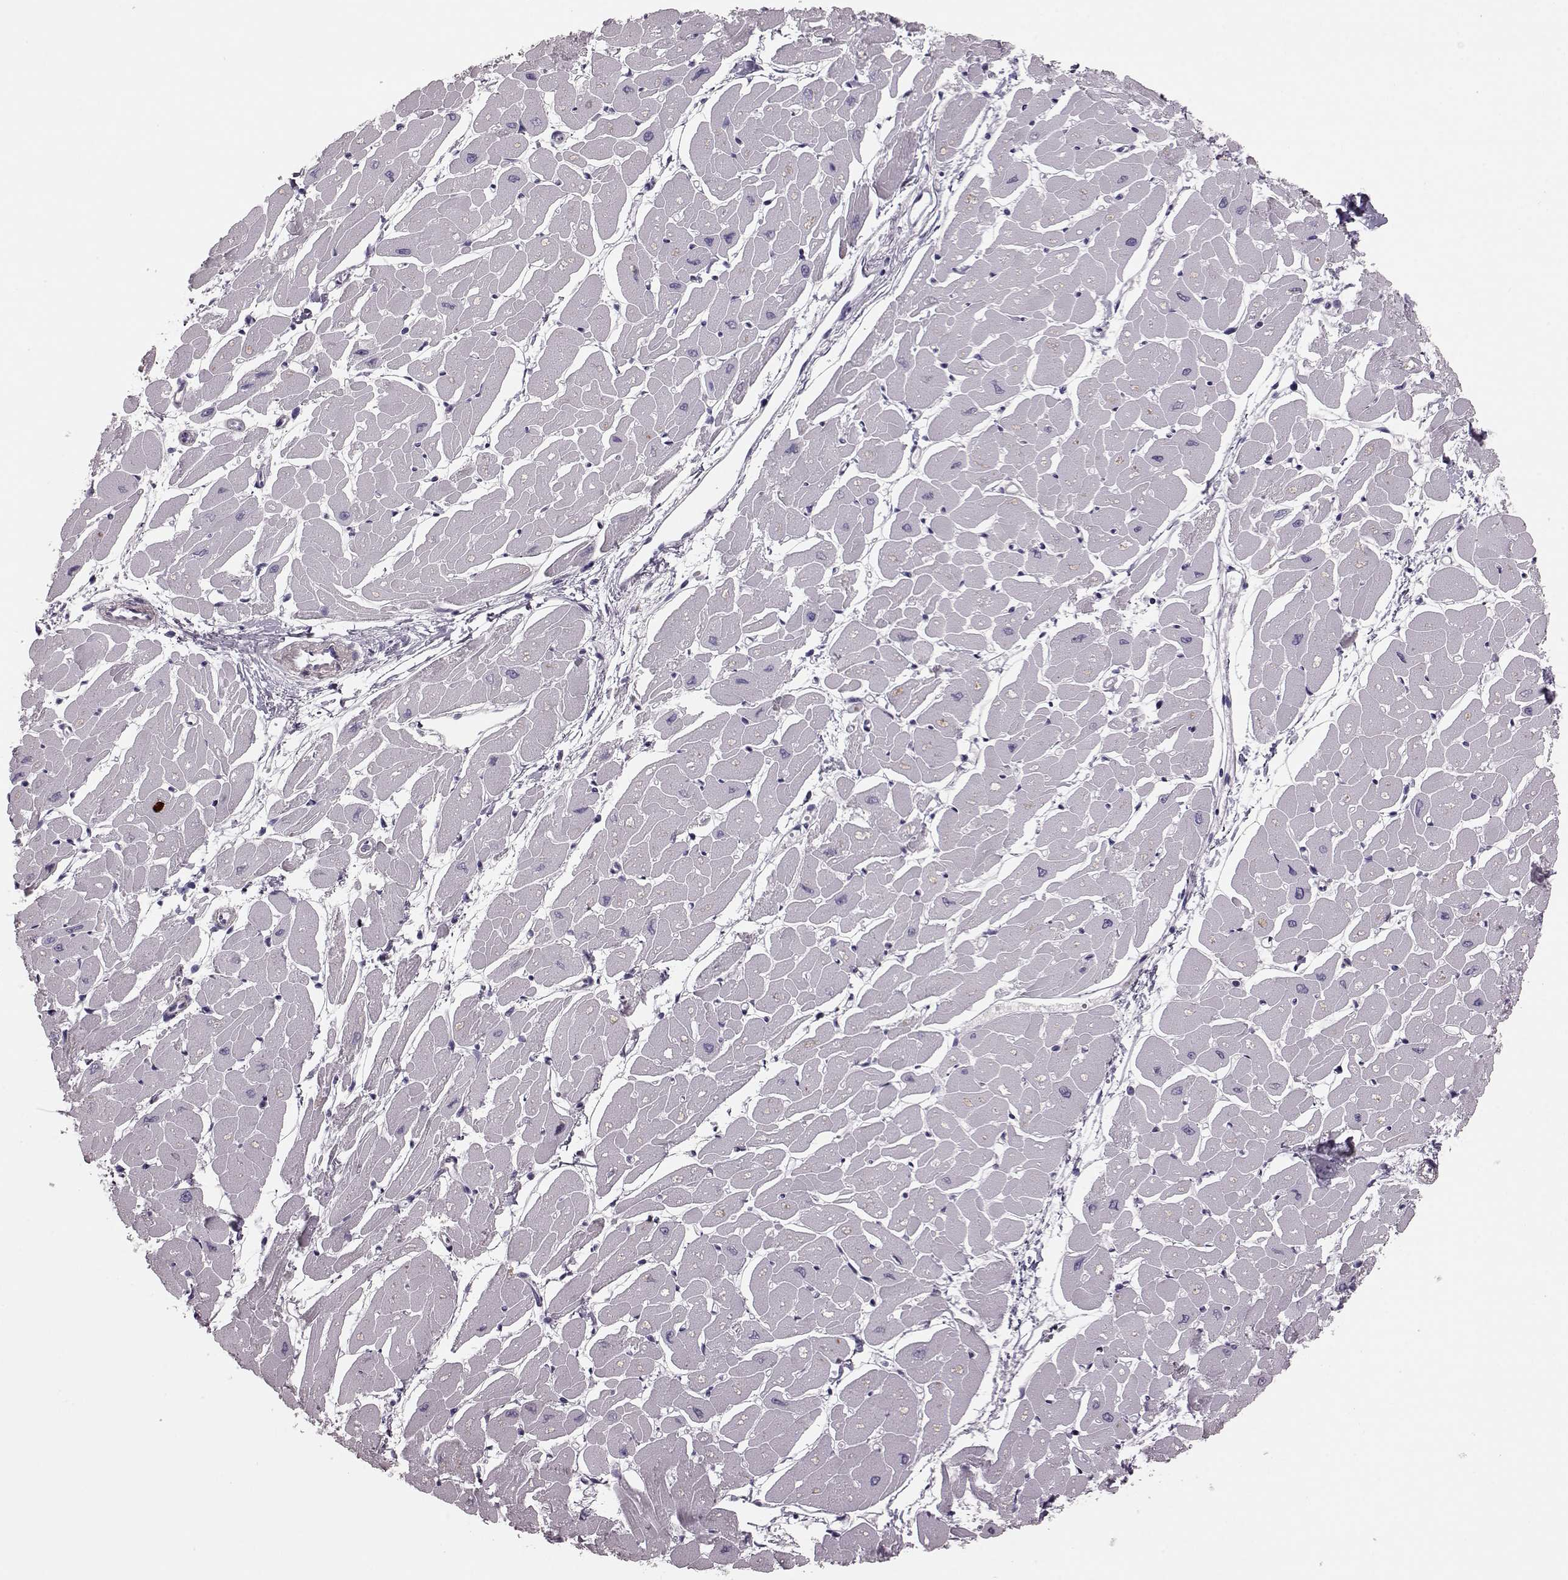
{"staining": {"intensity": "negative", "quantity": "none", "location": "none"}, "tissue": "heart muscle", "cell_type": "Cardiomyocytes", "image_type": "normal", "snomed": [{"axis": "morphology", "description": "Normal tissue, NOS"}, {"axis": "topography", "description": "Heart"}], "caption": "This is an immunohistochemistry photomicrograph of unremarkable heart muscle. There is no positivity in cardiomyocytes.", "gene": "CRYBA2", "patient": {"sex": "male", "age": 57}}